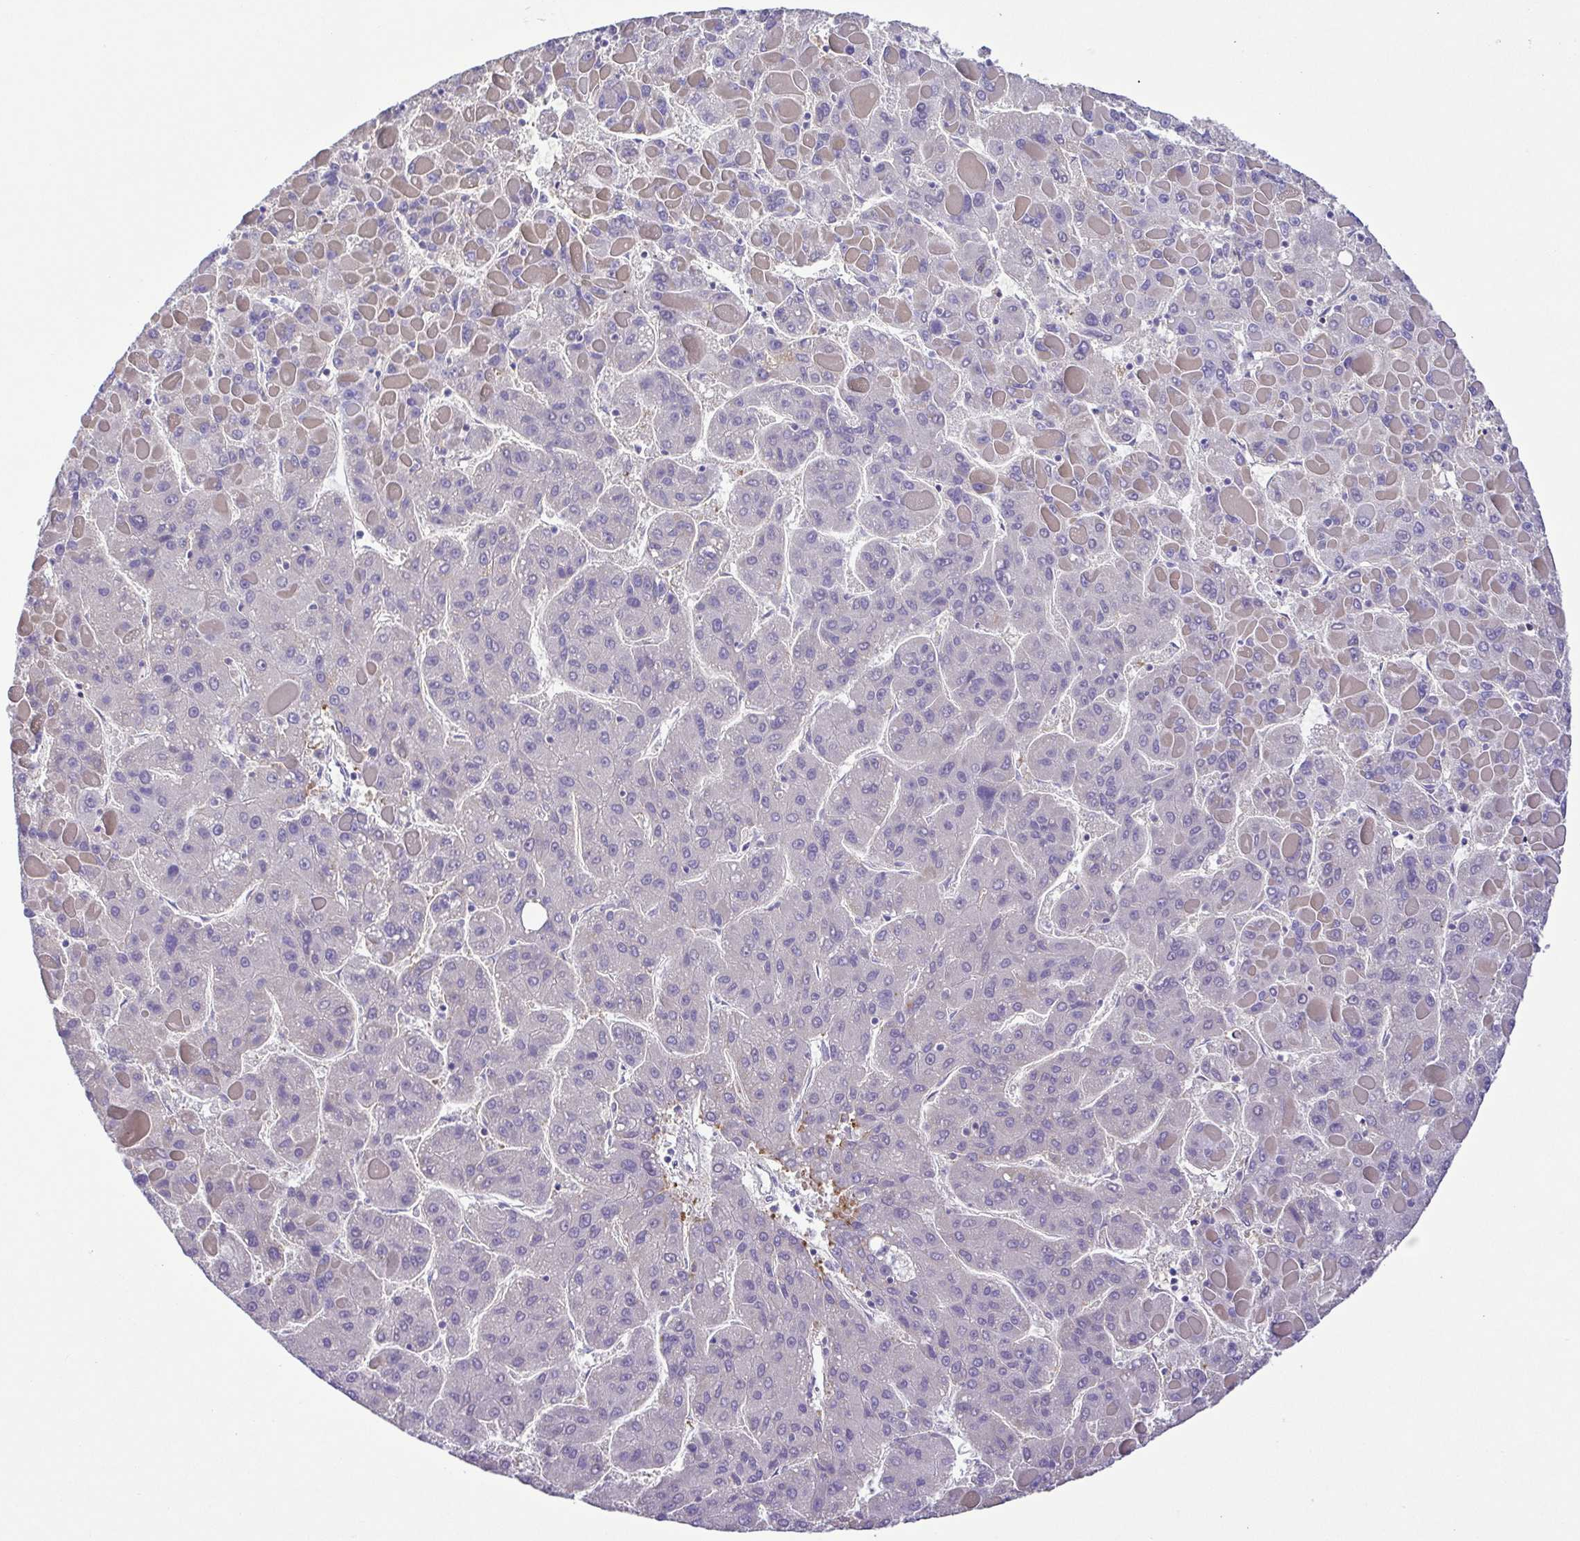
{"staining": {"intensity": "negative", "quantity": "none", "location": "none"}, "tissue": "liver cancer", "cell_type": "Tumor cells", "image_type": "cancer", "snomed": [{"axis": "morphology", "description": "Carcinoma, Hepatocellular, NOS"}, {"axis": "topography", "description": "Liver"}], "caption": "Protein analysis of hepatocellular carcinoma (liver) reveals no significant staining in tumor cells.", "gene": "IGFL1", "patient": {"sex": "female", "age": 82}}